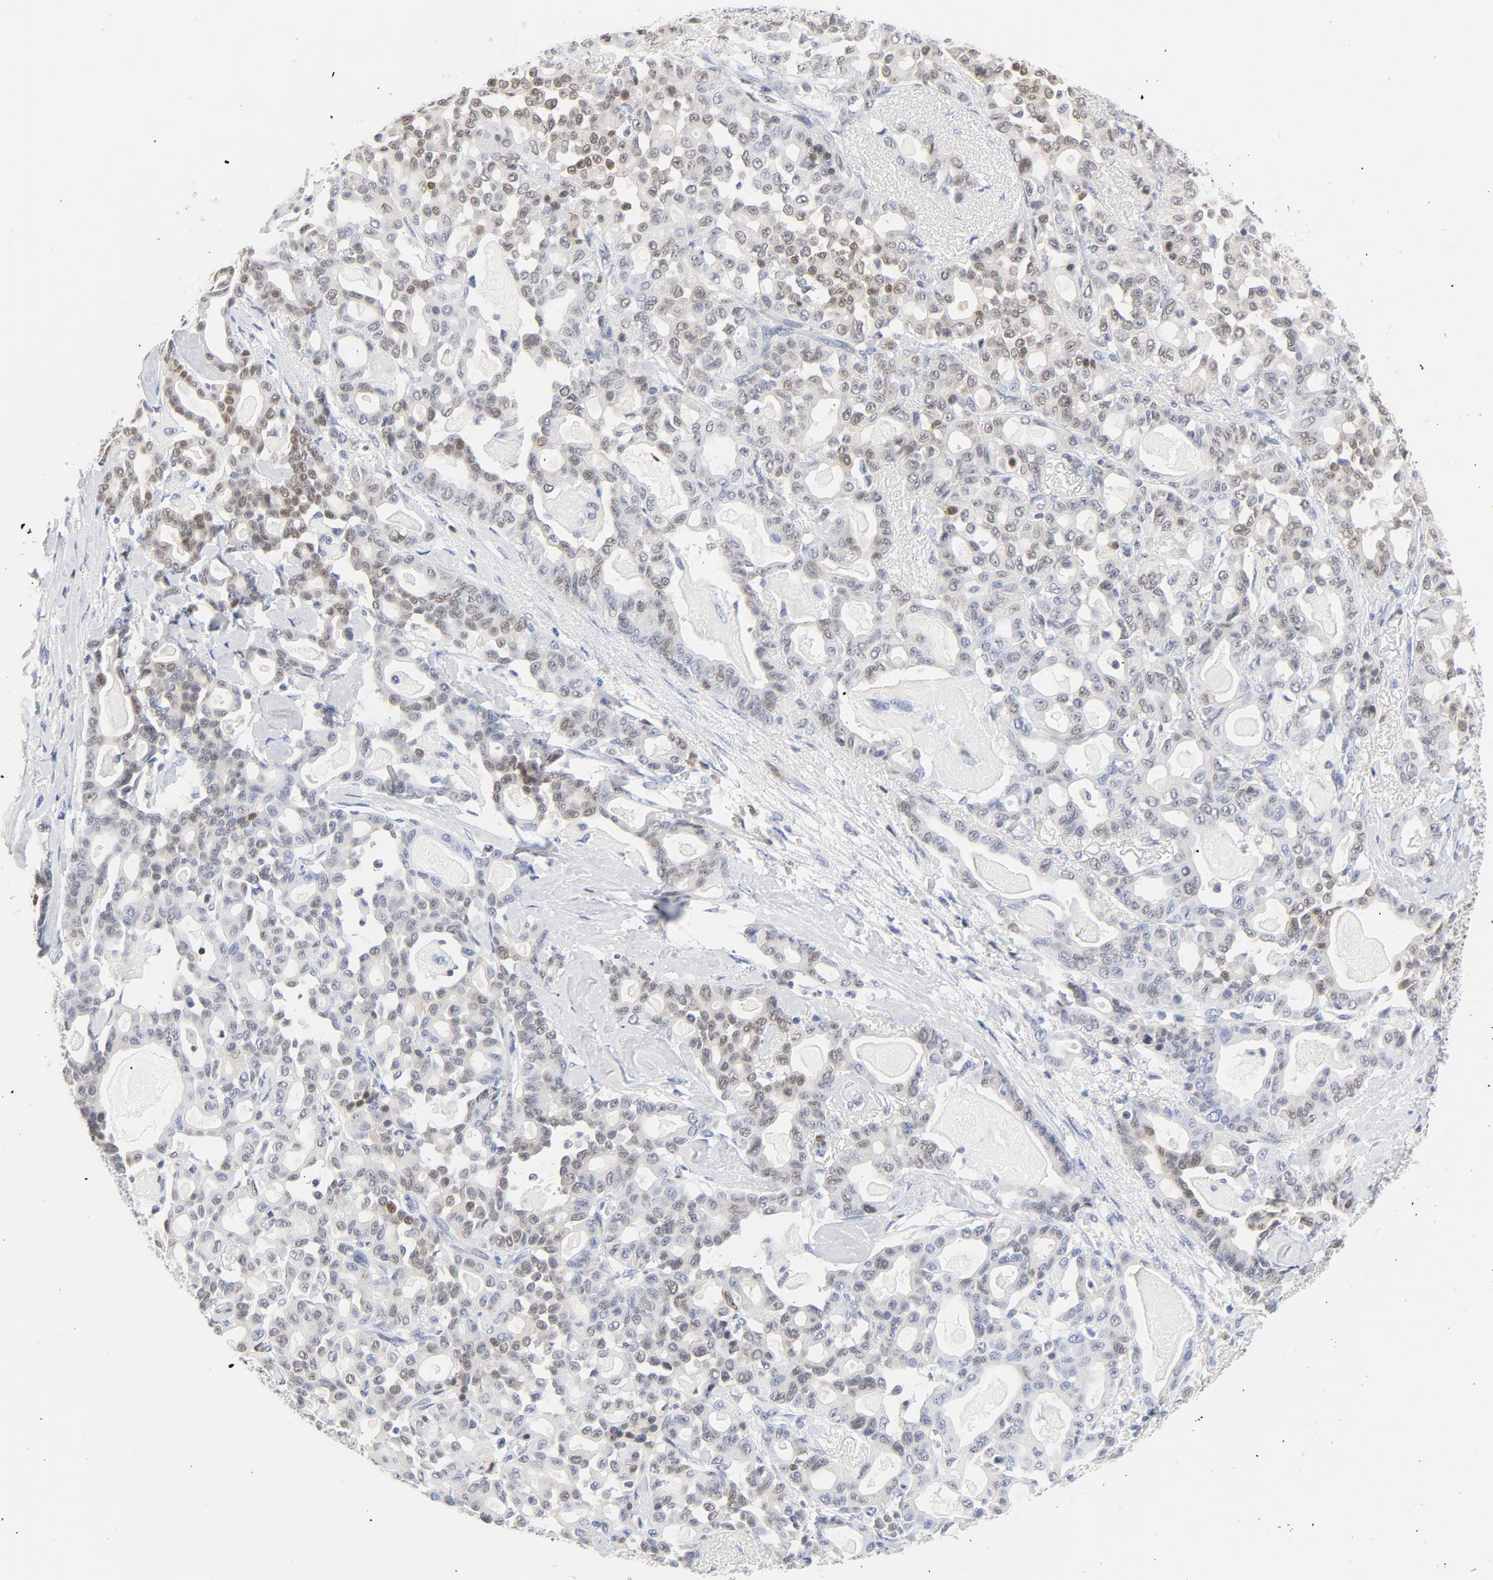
{"staining": {"intensity": "weak", "quantity": "<25%", "location": "cytoplasmic/membranous,nuclear"}, "tissue": "pancreatic cancer", "cell_type": "Tumor cells", "image_type": "cancer", "snomed": [{"axis": "morphology", "description": "Adenocarcinoma, NOS"}, {"axis": "topography", "description": "Pancreas"}], "caption": "Immunohistochemistry histopathology image of neoplastic tissue: human pancreatic cancer stained with DAB reveals no significant protein staining in tumor cells. (DAB (3,3'-diaminobenzidine) immunohistochemistry, high magnification).", "gene": "CDKN1B", "patient": {"sex": "male", "age": 63}}